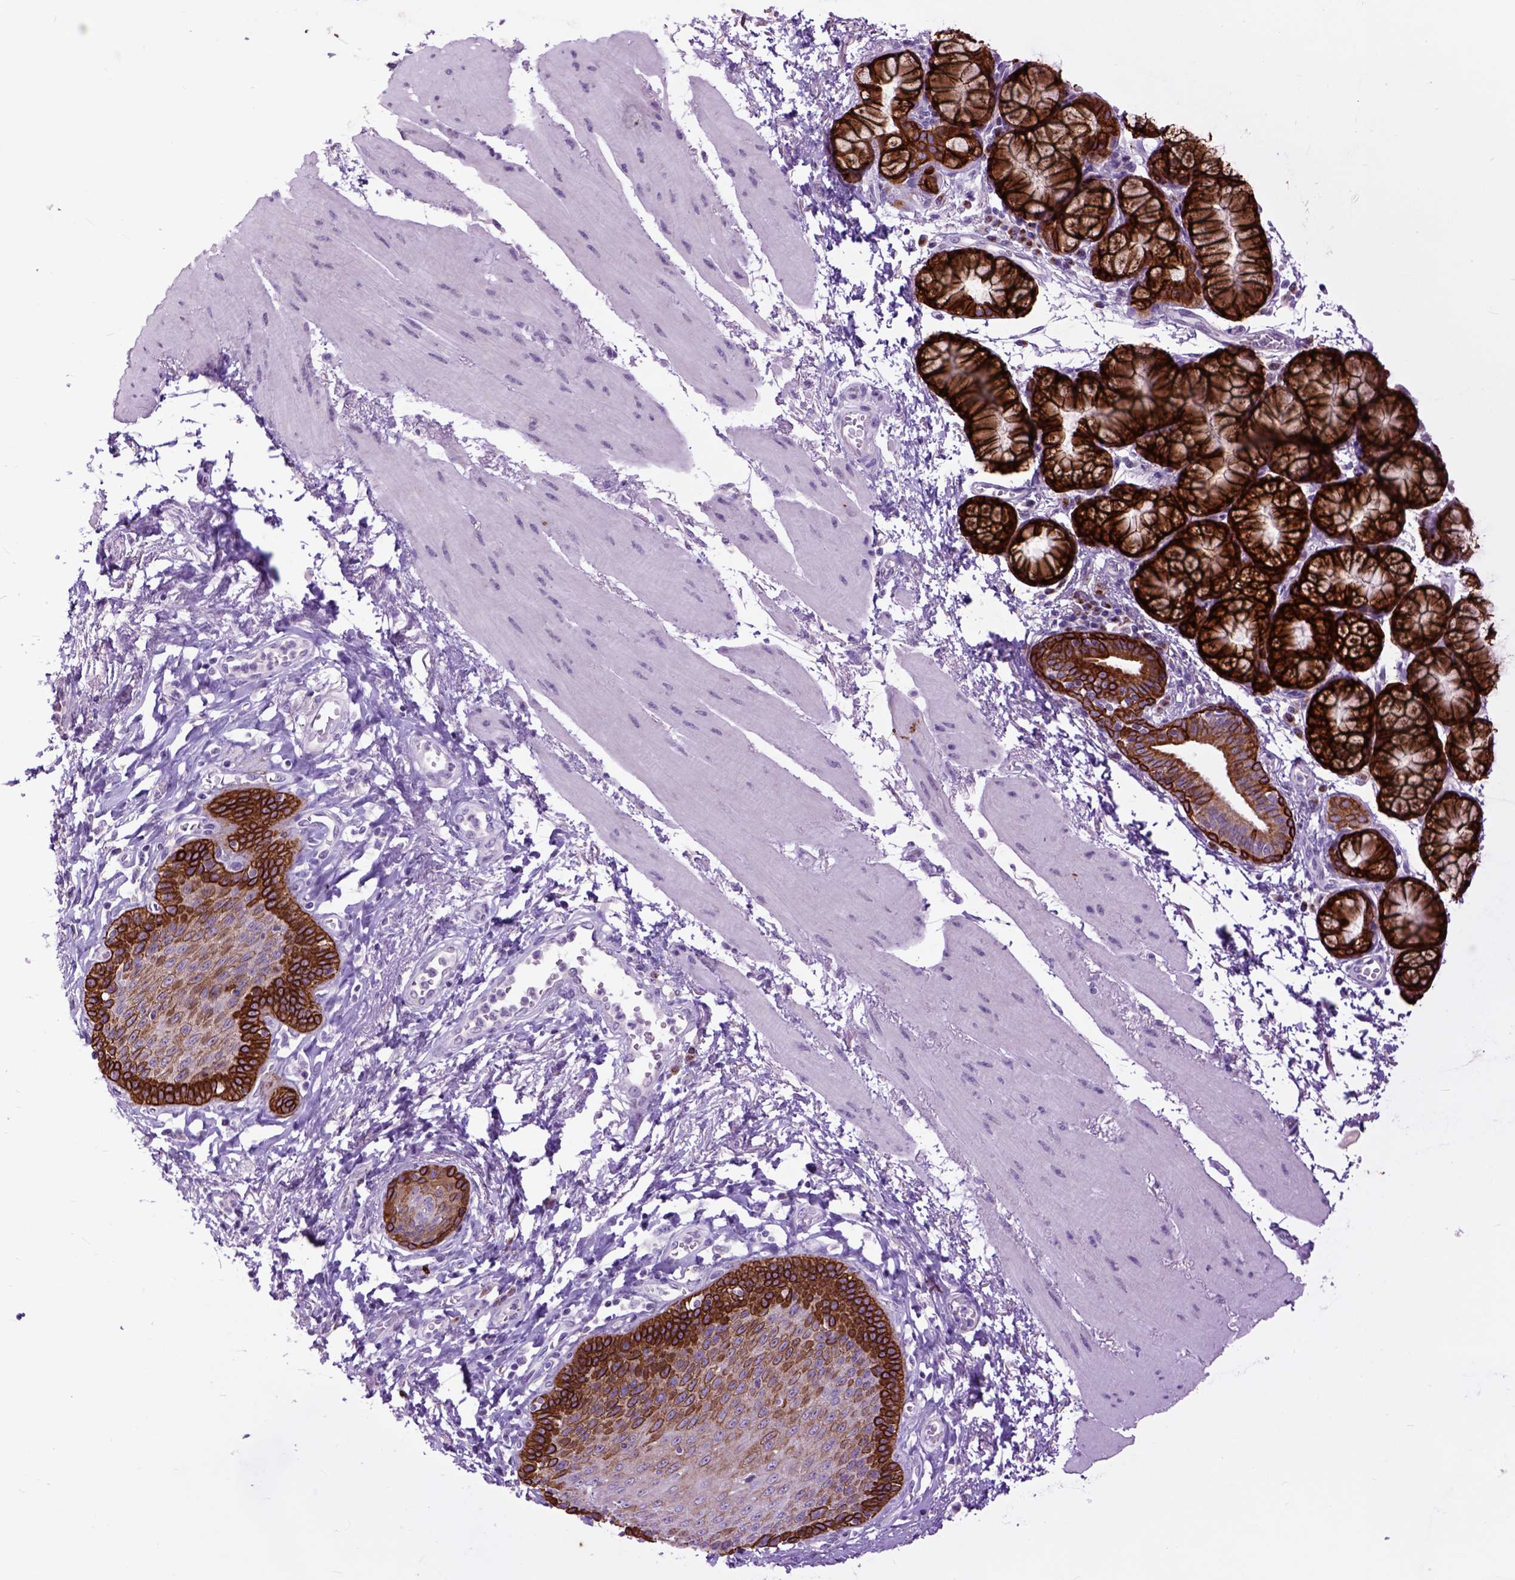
{"staining": {"intensity": "strong", "quantity": "25%-75%", "location": "cytoplasmic/membranous"}, "tissue": "esophagus", "cell_type": "Squamous epithelial cells", "image_type": "normal", "snomed": [{"axis": "morphology", "description": "Normal tissue, NOS"}, {"axis": "topography", "description": "Esophagus"}], "caption": "This micrograph displays immunohistochemistry (IHC) staining of unremarkable esophagus, with high strong cytoplasmic/membranous staining in approximately 25%-75% of squamous epithelial cells.", "gene": "RAB25", "patient": {"sex": "female", "age": 81}}